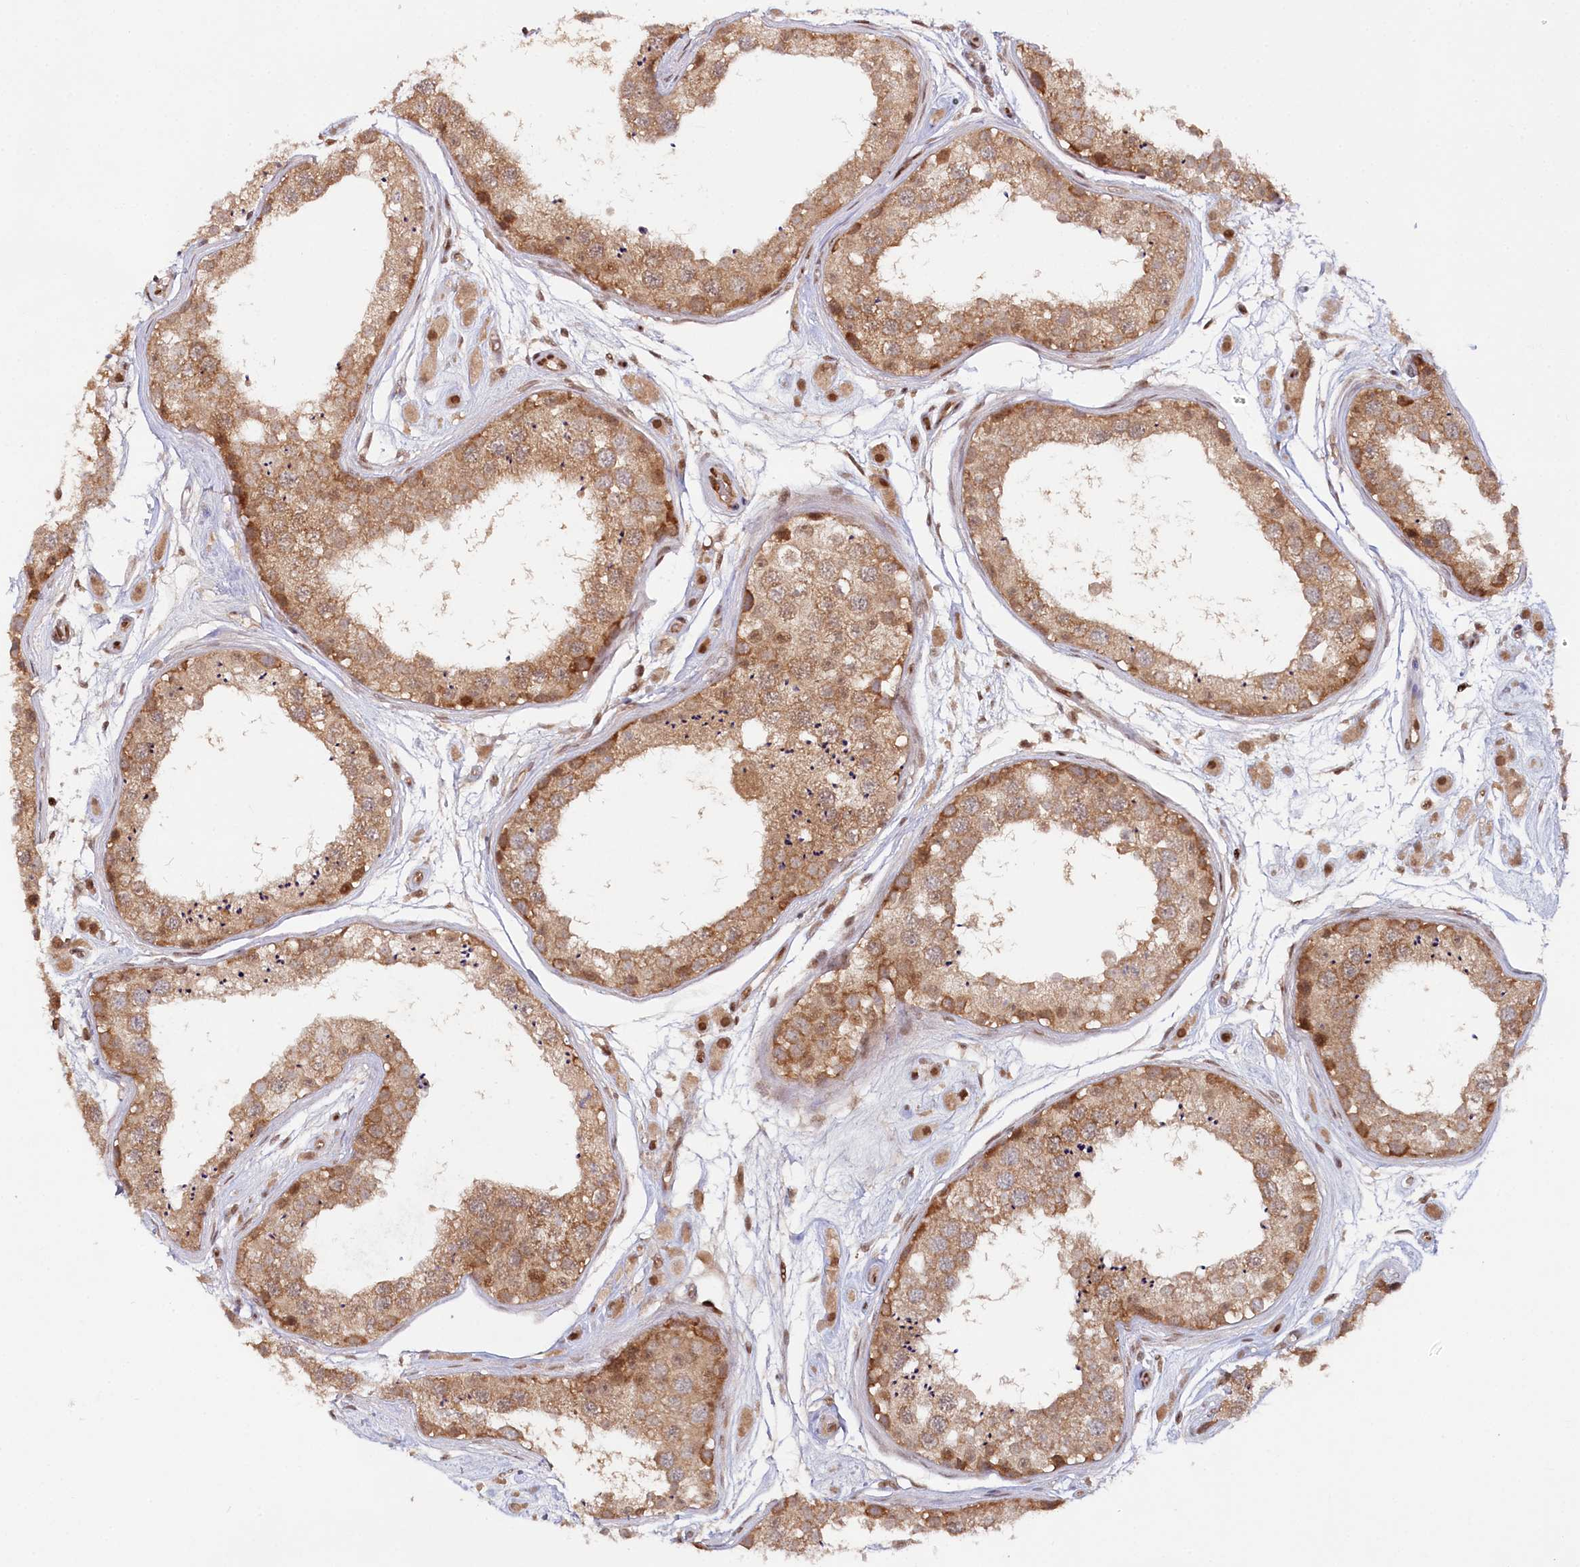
{"staining": {"intensity": "moderate", "quantity": ">75%", "location": "cytoplasmic/membranous,nuclear"}, "tissue": "testis", "cell_type": "Cells in seminiferous ducts", "image_type": "normal", "snomed": [{"axis": "morphology", "description": "Normal tissue, NOS"}, {"axis": "topography", "description": "Testis"}], "caption": "An immunohistochemistry (IHC) histopathology image of benign tissue is shown. Protein staining in brown shows moderate cytoplasmic/membranous,nuclear positivity in testis within cells in seminiferous ducts.", "gene": "CCDC65", "patient": {"sex": "male", "age": 25}}